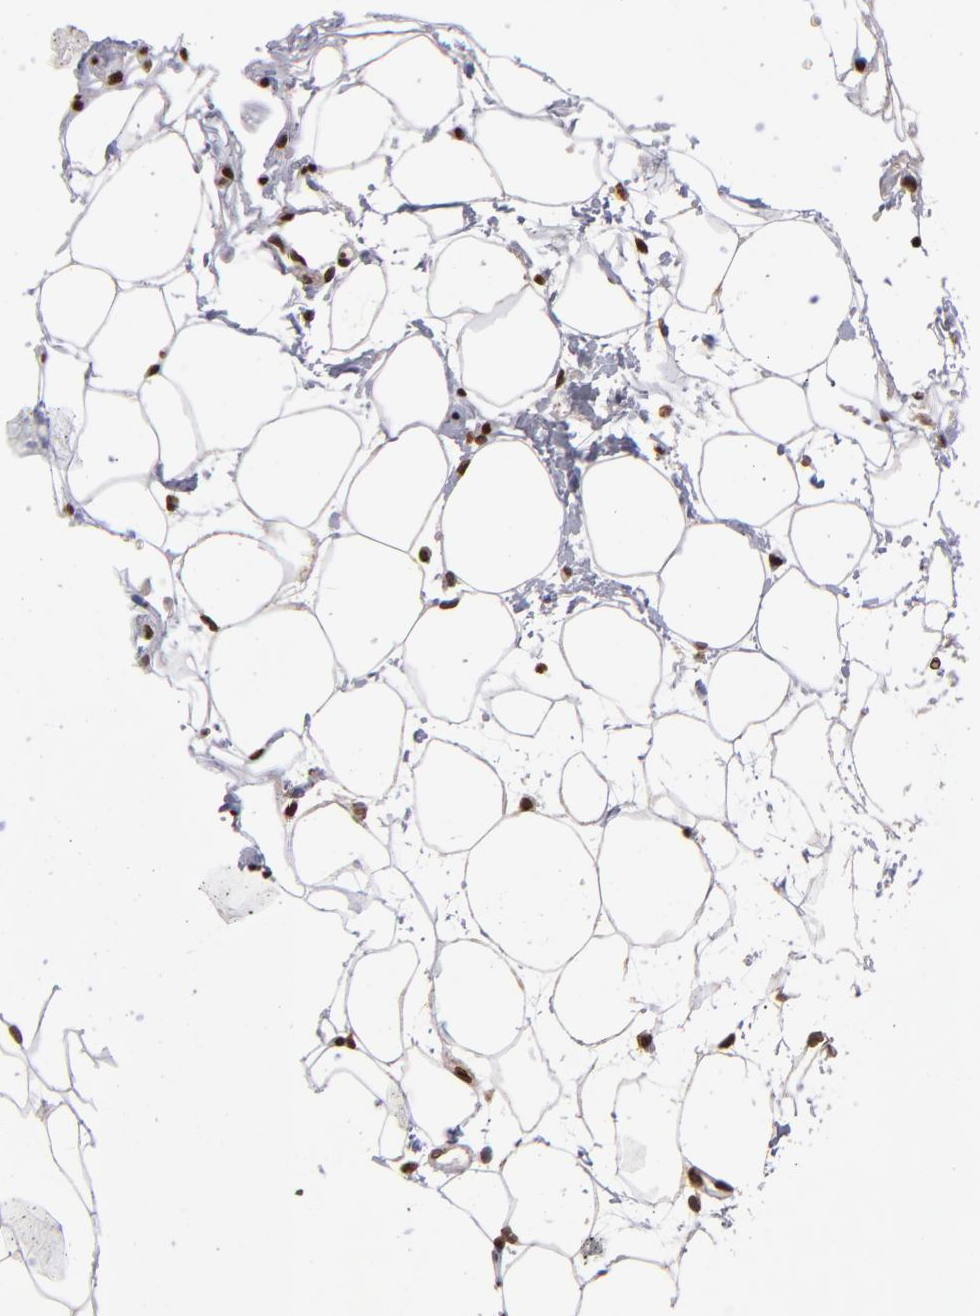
{"staining": {"intensity": "moderate", "quantity": ">75%", "location": "nuclear"}, "tissue": "adipose tissue", "cell_type": "Adipocytes", "image_type": "normal", "snomed": [{"axis": "morphology", "description": "Normal tissue, NOS"}, {"axis": "topography", "description": "Breast"}], "caption": "A micrograph showing moderate nuclear positivity in about >75% of adipocytes in unremarkable adipose tissue, as visualized by brown immunohistochemical staining.", "gene": "CSDC2", "patient": {"sex": "female", "age": 22}}